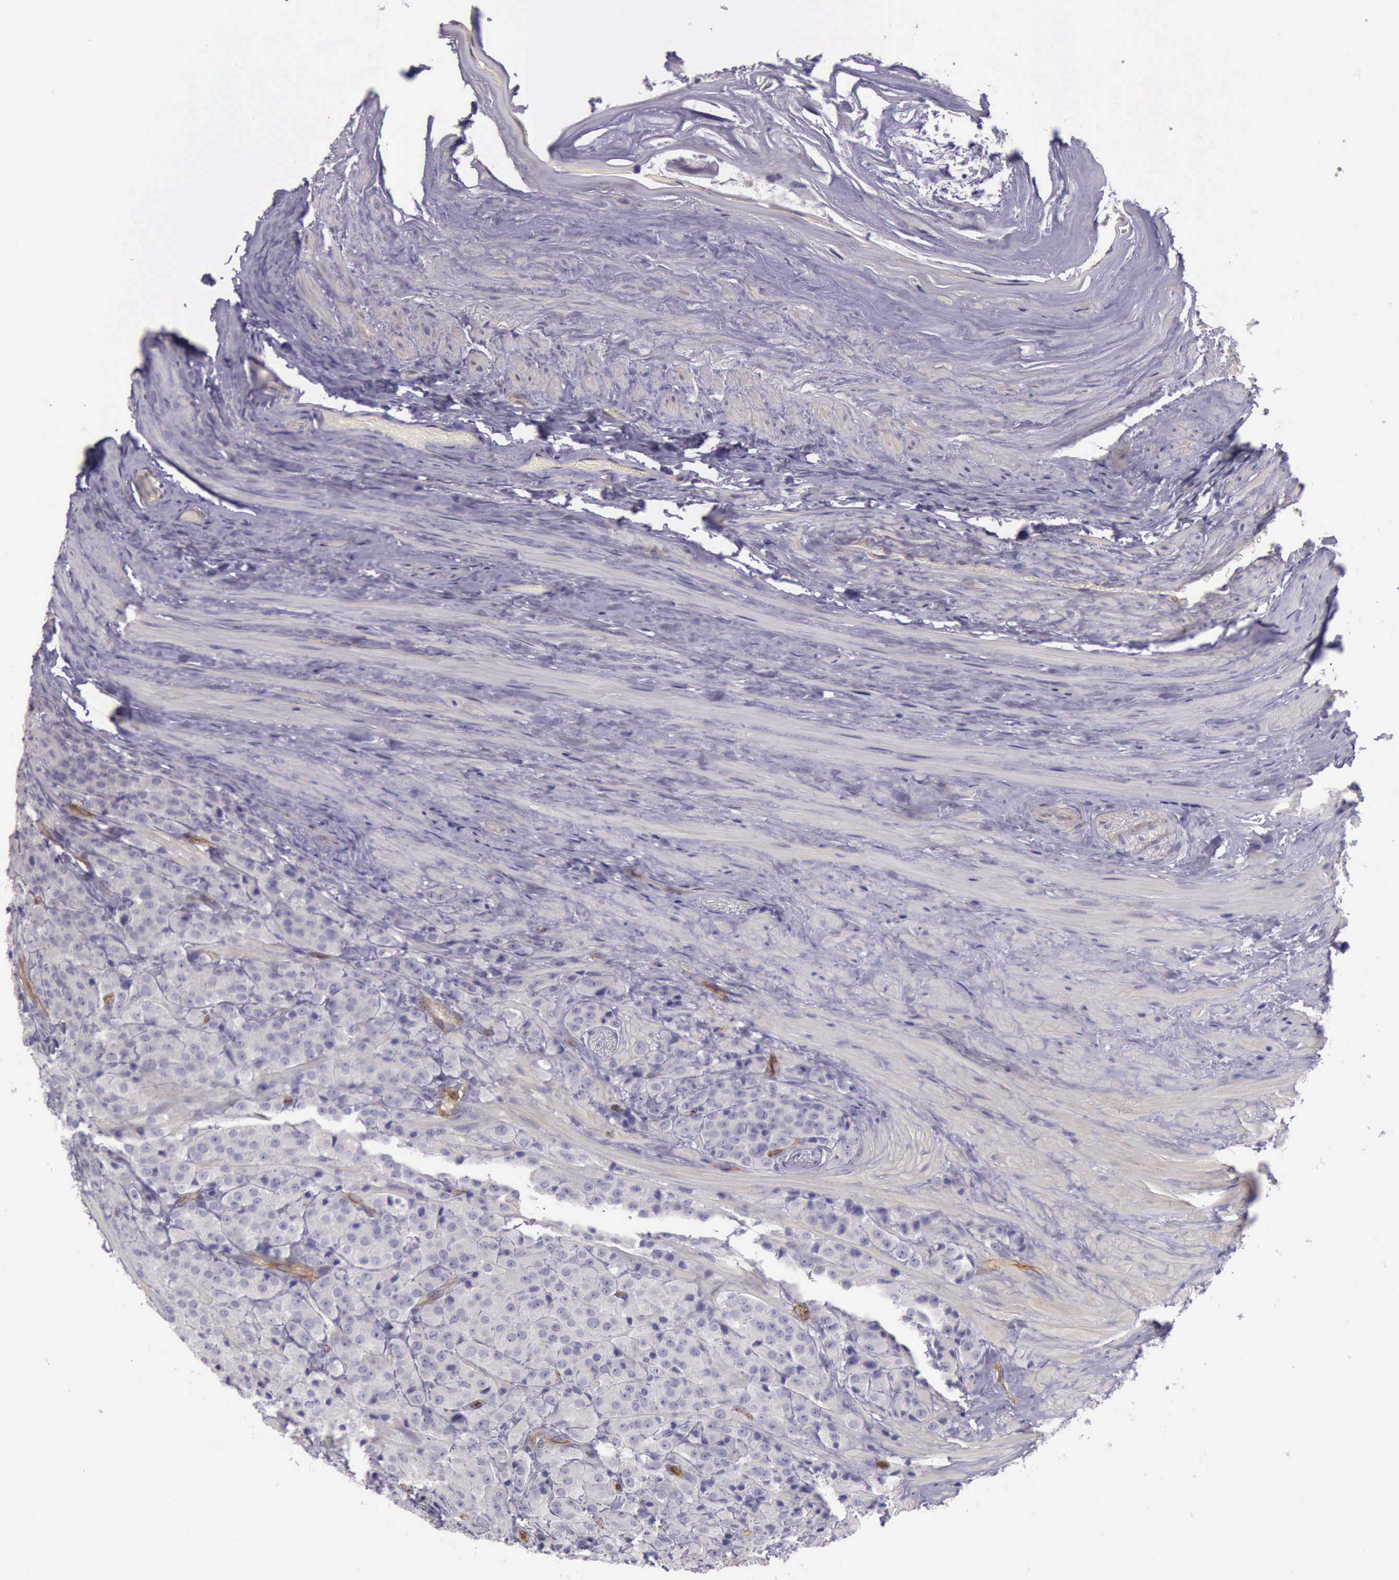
{"staining": {"intensity": "negative", "quantity": "none", "location": "none"}, "tissue": "prostate cancer", "cell_type": "Tumor cells", "image_type": "cancer", "snomed": [{"axis": "morphology", "description": "Adenocarcinoma, Medium grade"}, {"axis": "topography", "description": "Prostate"}], "caption": "Immunohistochemistry (IHC) histopathology image of prostate medium-grade adenocarcinoma stained for a protein (brown), which reveals no staining in tumor cells.", "gene": "TCEANC", "patient": {"sex": "male", "age": 70}}